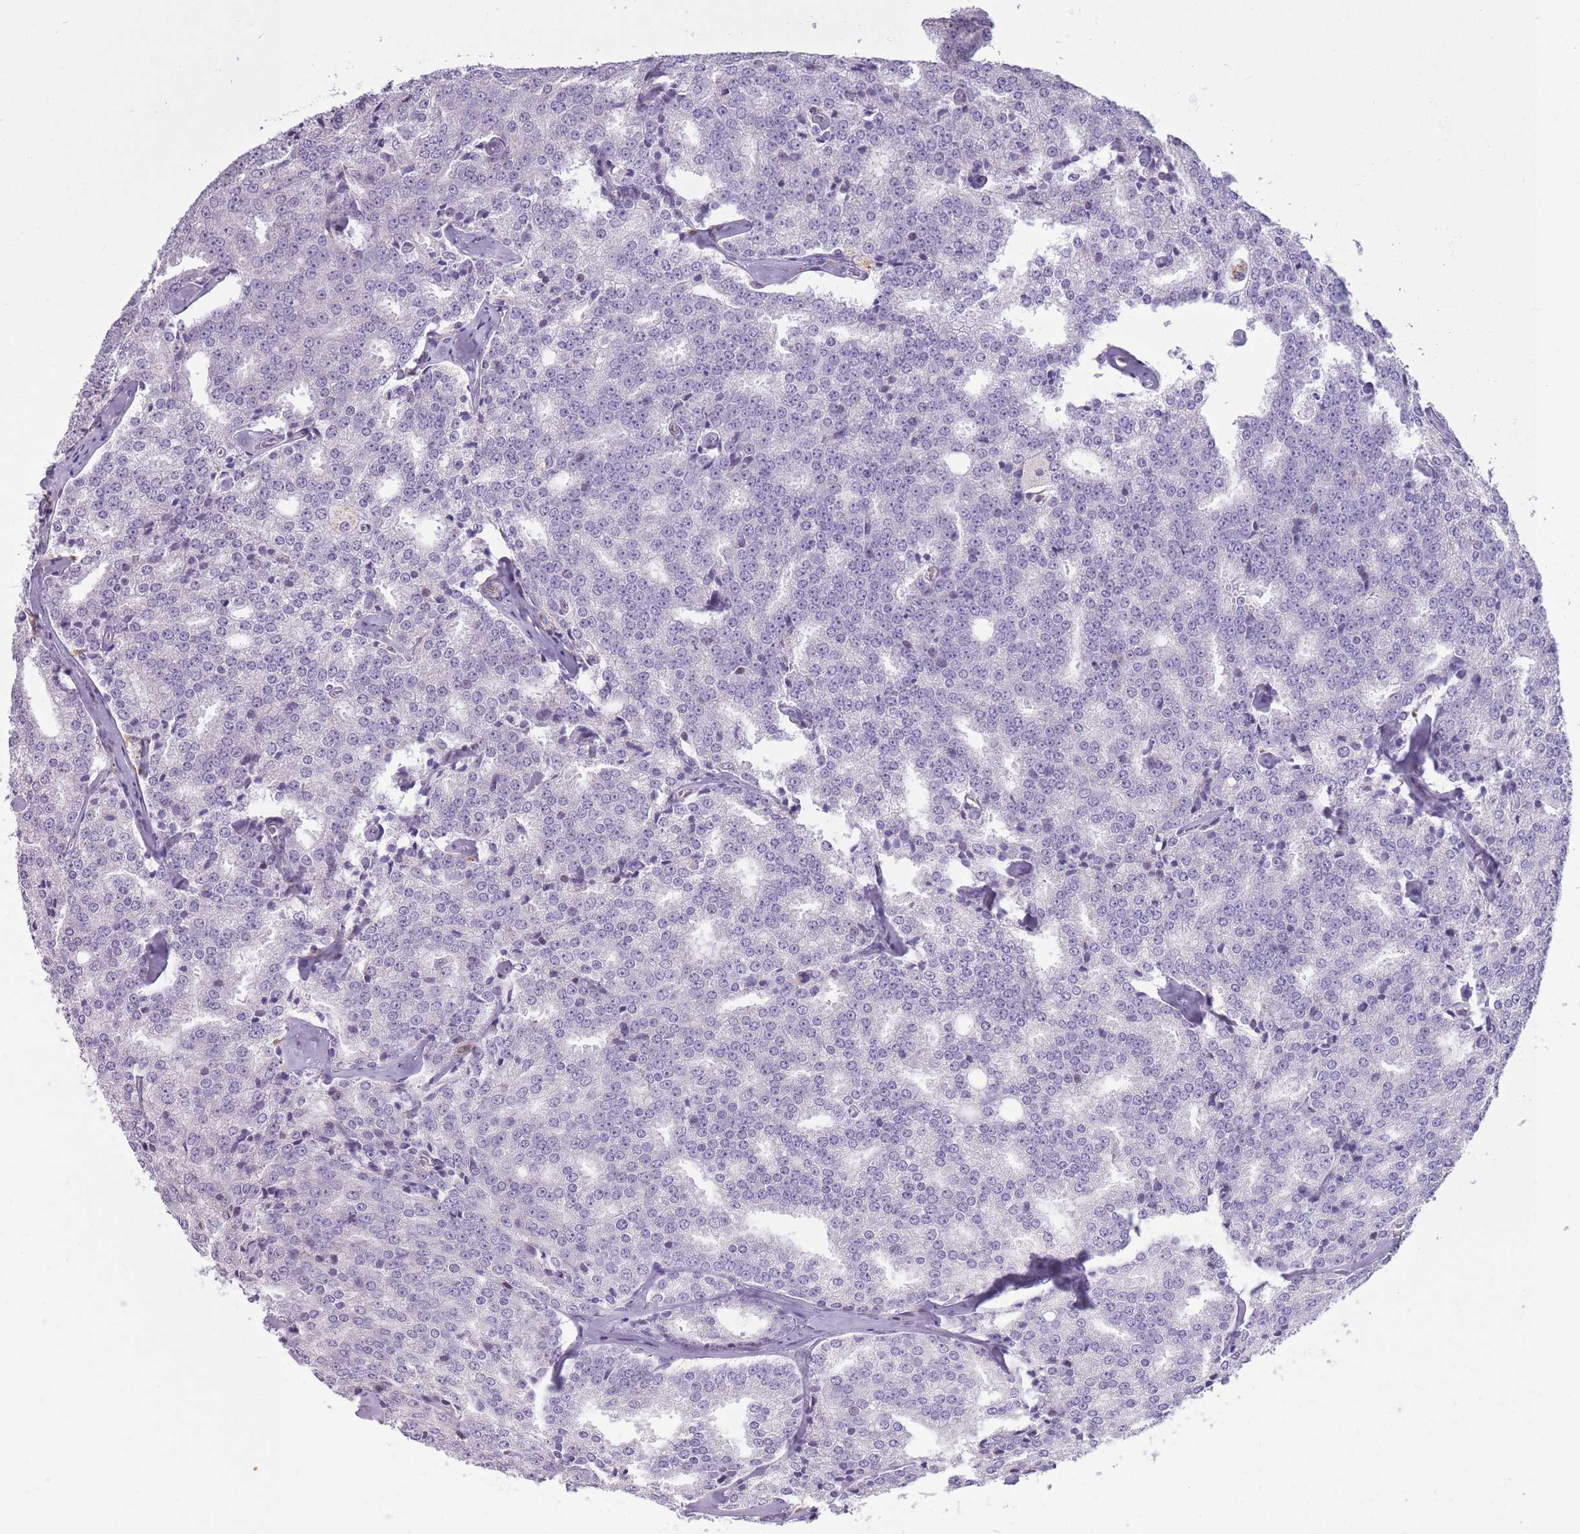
{"staining": {"intensity": "negative", "quantity": "none", "location": "none"}, "tissue": "prostate cancer", "cell_type": "Tumor cells", "image_type": "cancer", "snomed": [{"axis": "morphology", "description": "Adenocarcinoma, Low grade"}, {"axis": "topography", "description": "Prostate"}], "caption": "An immunohistochemistry (IHC) histopathology image of prostate cancer is shown. There is no staining in tumor cells of prostate cancer.", "gene": "WDR70", "patient": {"sex": "male", "age": 60}}